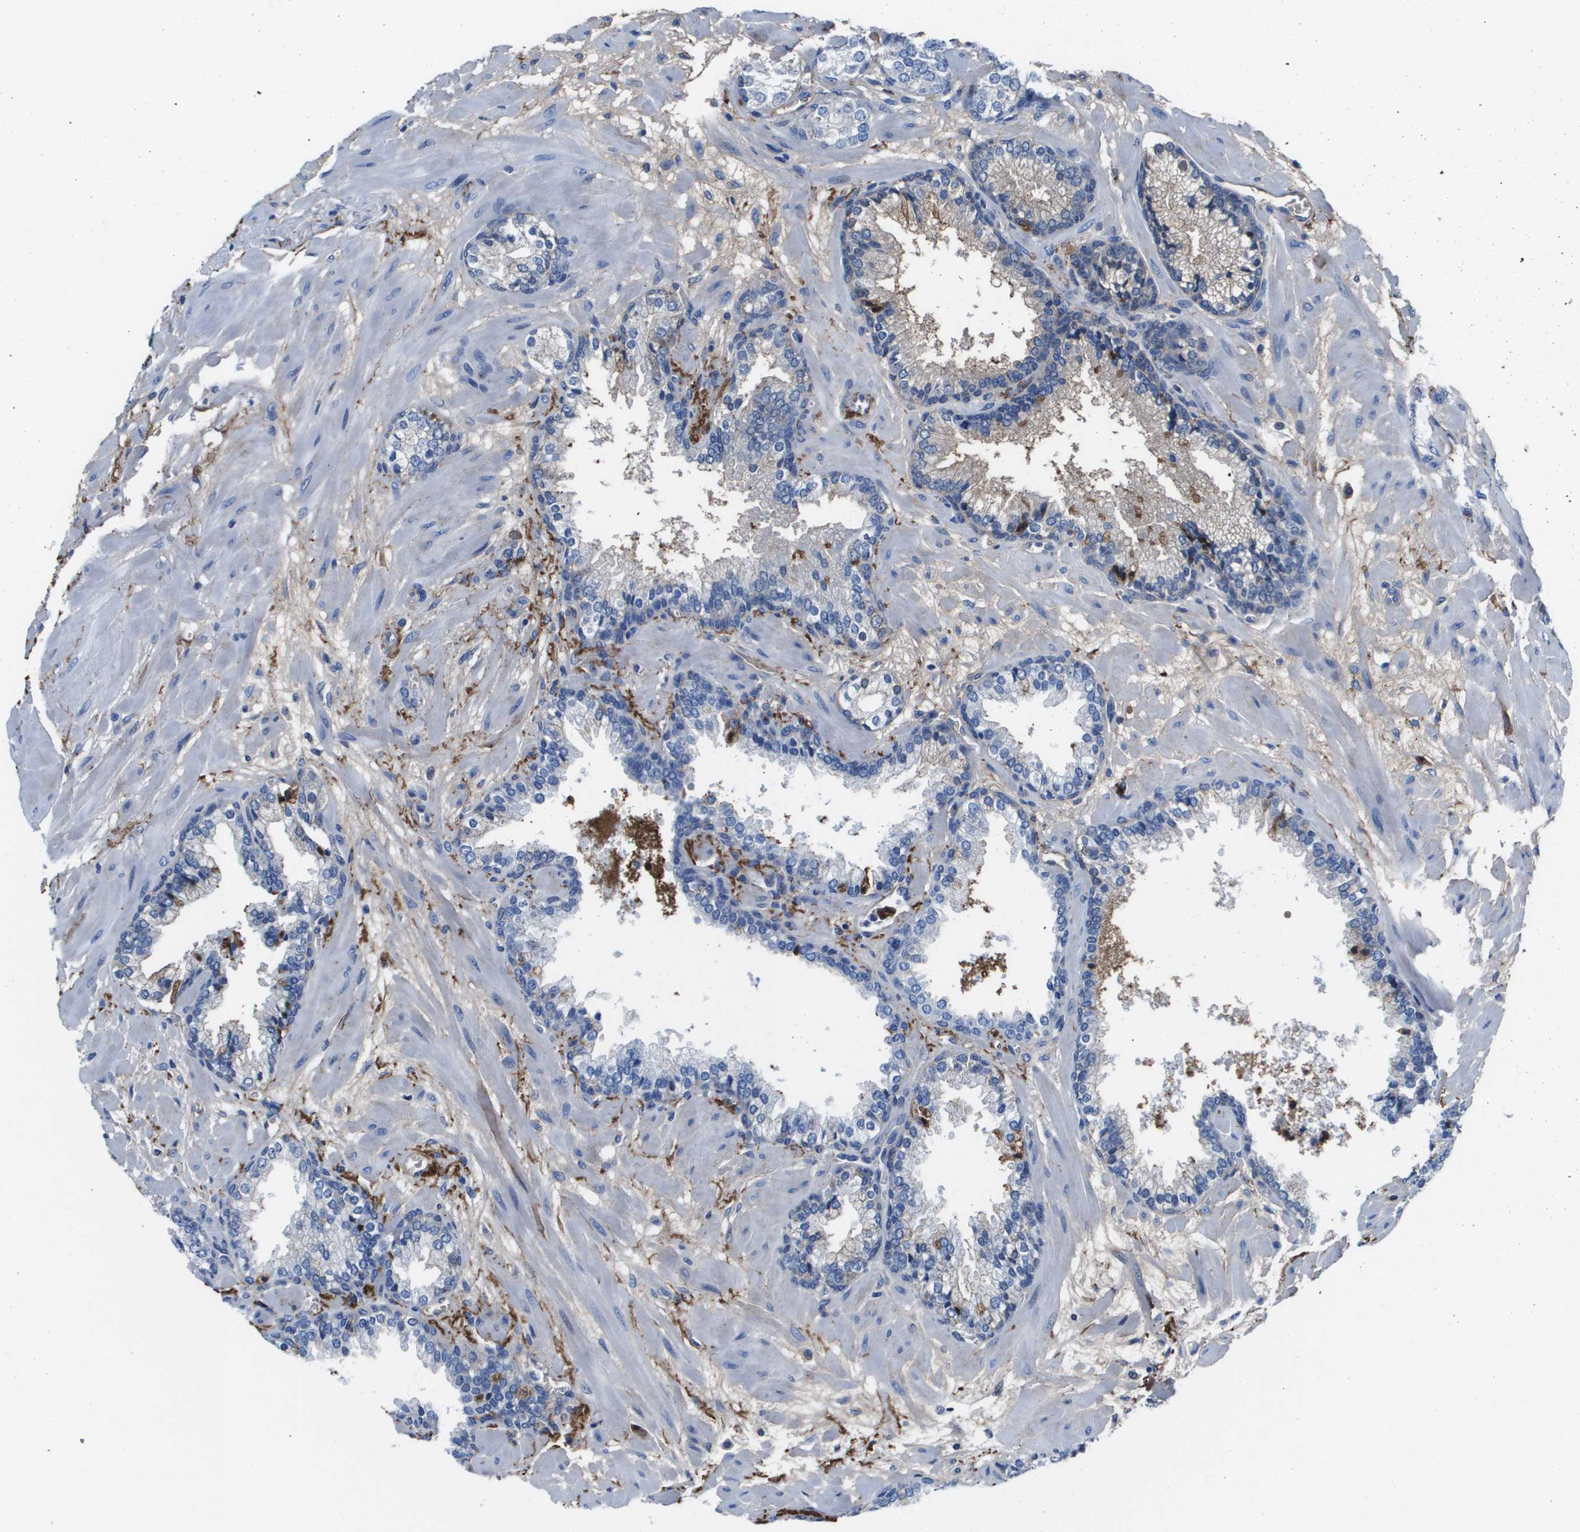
{"staining": {"intensity": "negative", "quantity": "none", "location": "none"}, "tissue": "prostate cancer", "cell_type": "Tumor cells", "image_type": "cancer", "snomed": [{"axis": "morphology", "description": "Adenocarcinoma, Low grade"}, {"axis": "topography", "description": "Prostate"}], "caption": "The immunohistochemistry (IHC) photomicrograph has no significant staining in tumor cells of prostate cancer (low-grade adenocarcinoma) tissue. Brightfield microscopy of IHC stained with DAB (brown) and hematoxylin (blue), captured at high magnification.", "gene": "VTN", "patient": {"sex": "male", "age": 63}}